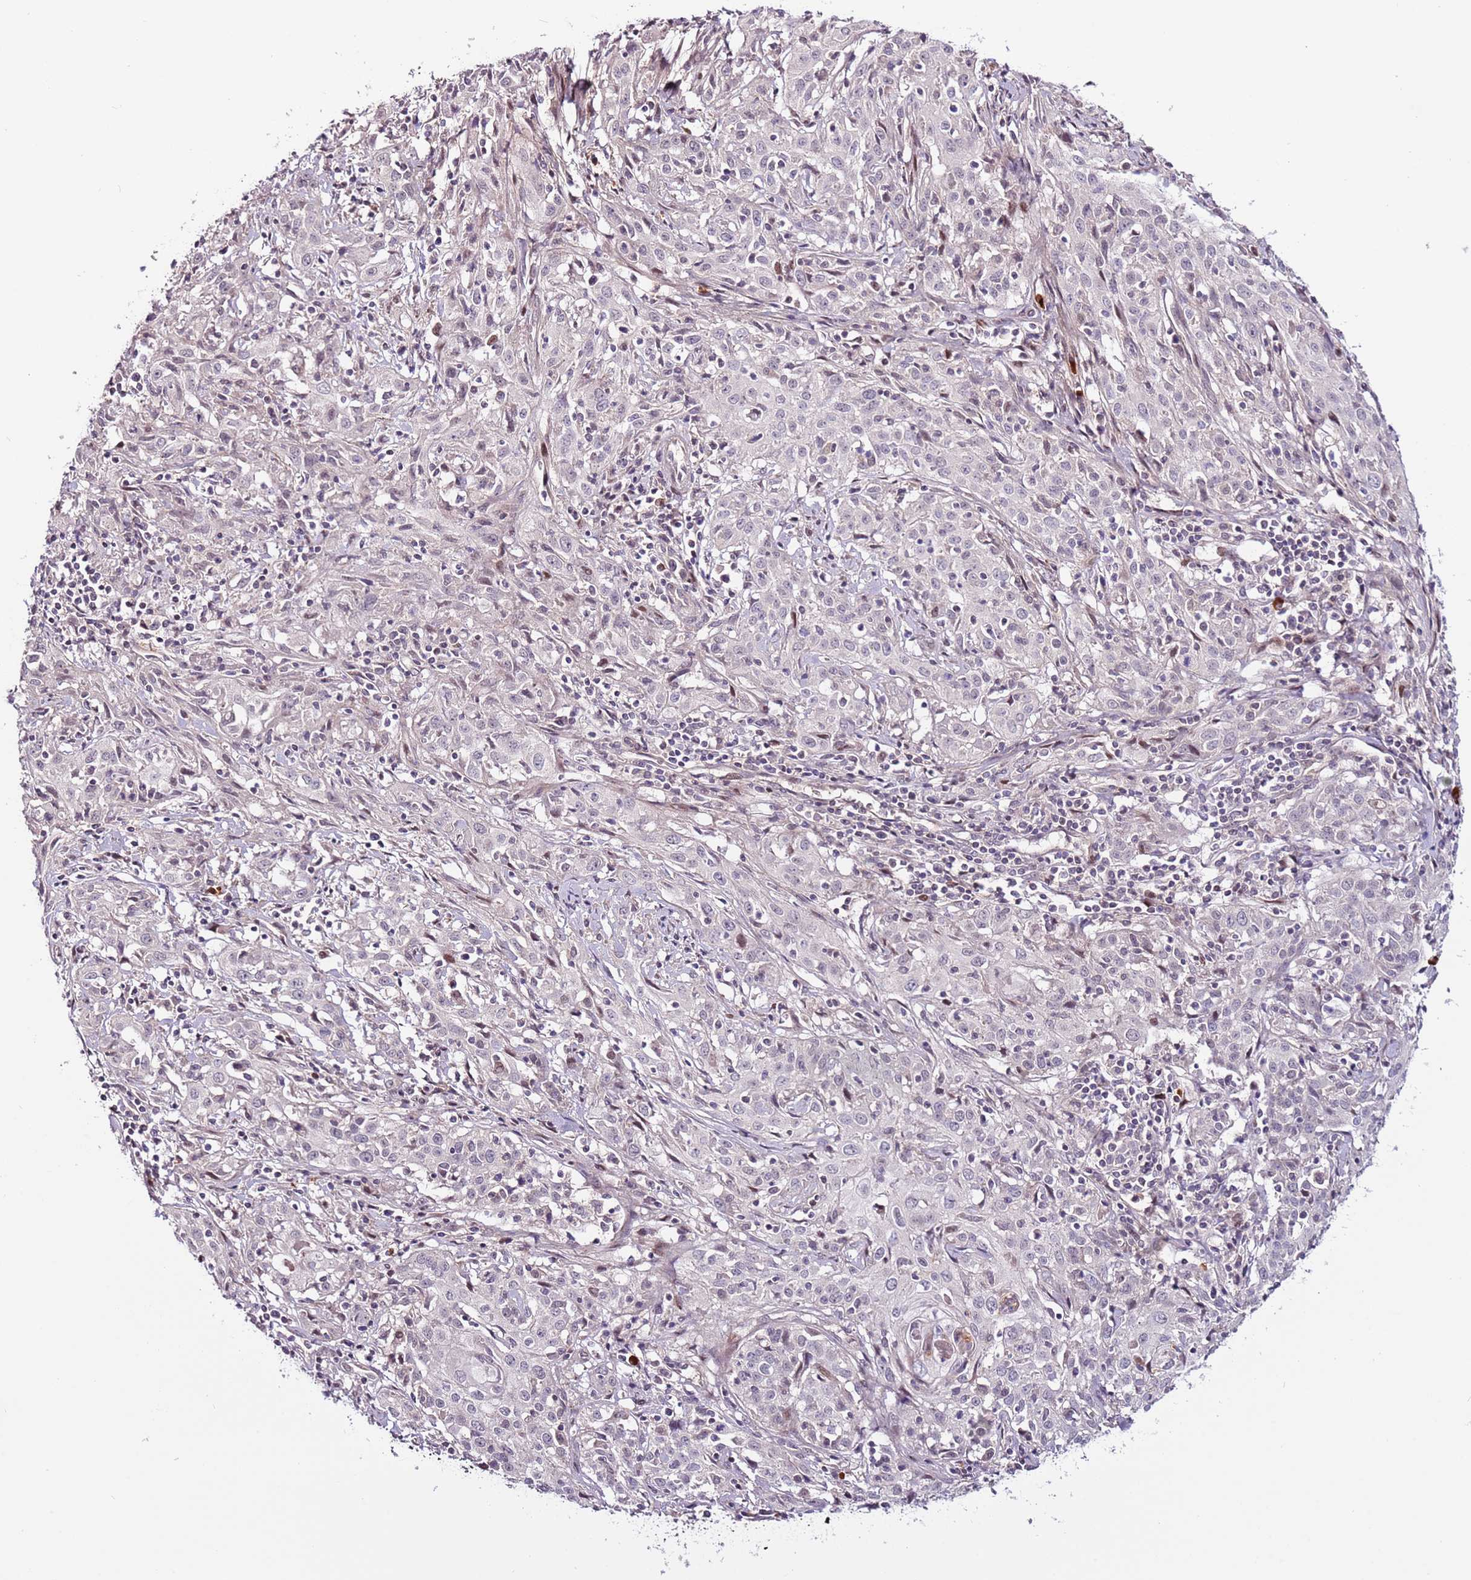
{"staining": {"intensity": "negative", "quantity": "none", "location": "none"}, "tissue": "cervical cancer", "cell_type": "Tumor cells", "image_type": "cancer", "snomed": [{"axis": "morphology", "description": "Squamous cell carcinoma, NOS"}, {"axis": "topography", "description": "Cervix"}], "caption": "Tumor cells show no significant expression in cervical cancer (squamous cell carcinoma).", "gene": "MTG2", "patient": {"sex": "female", "age": 57}}